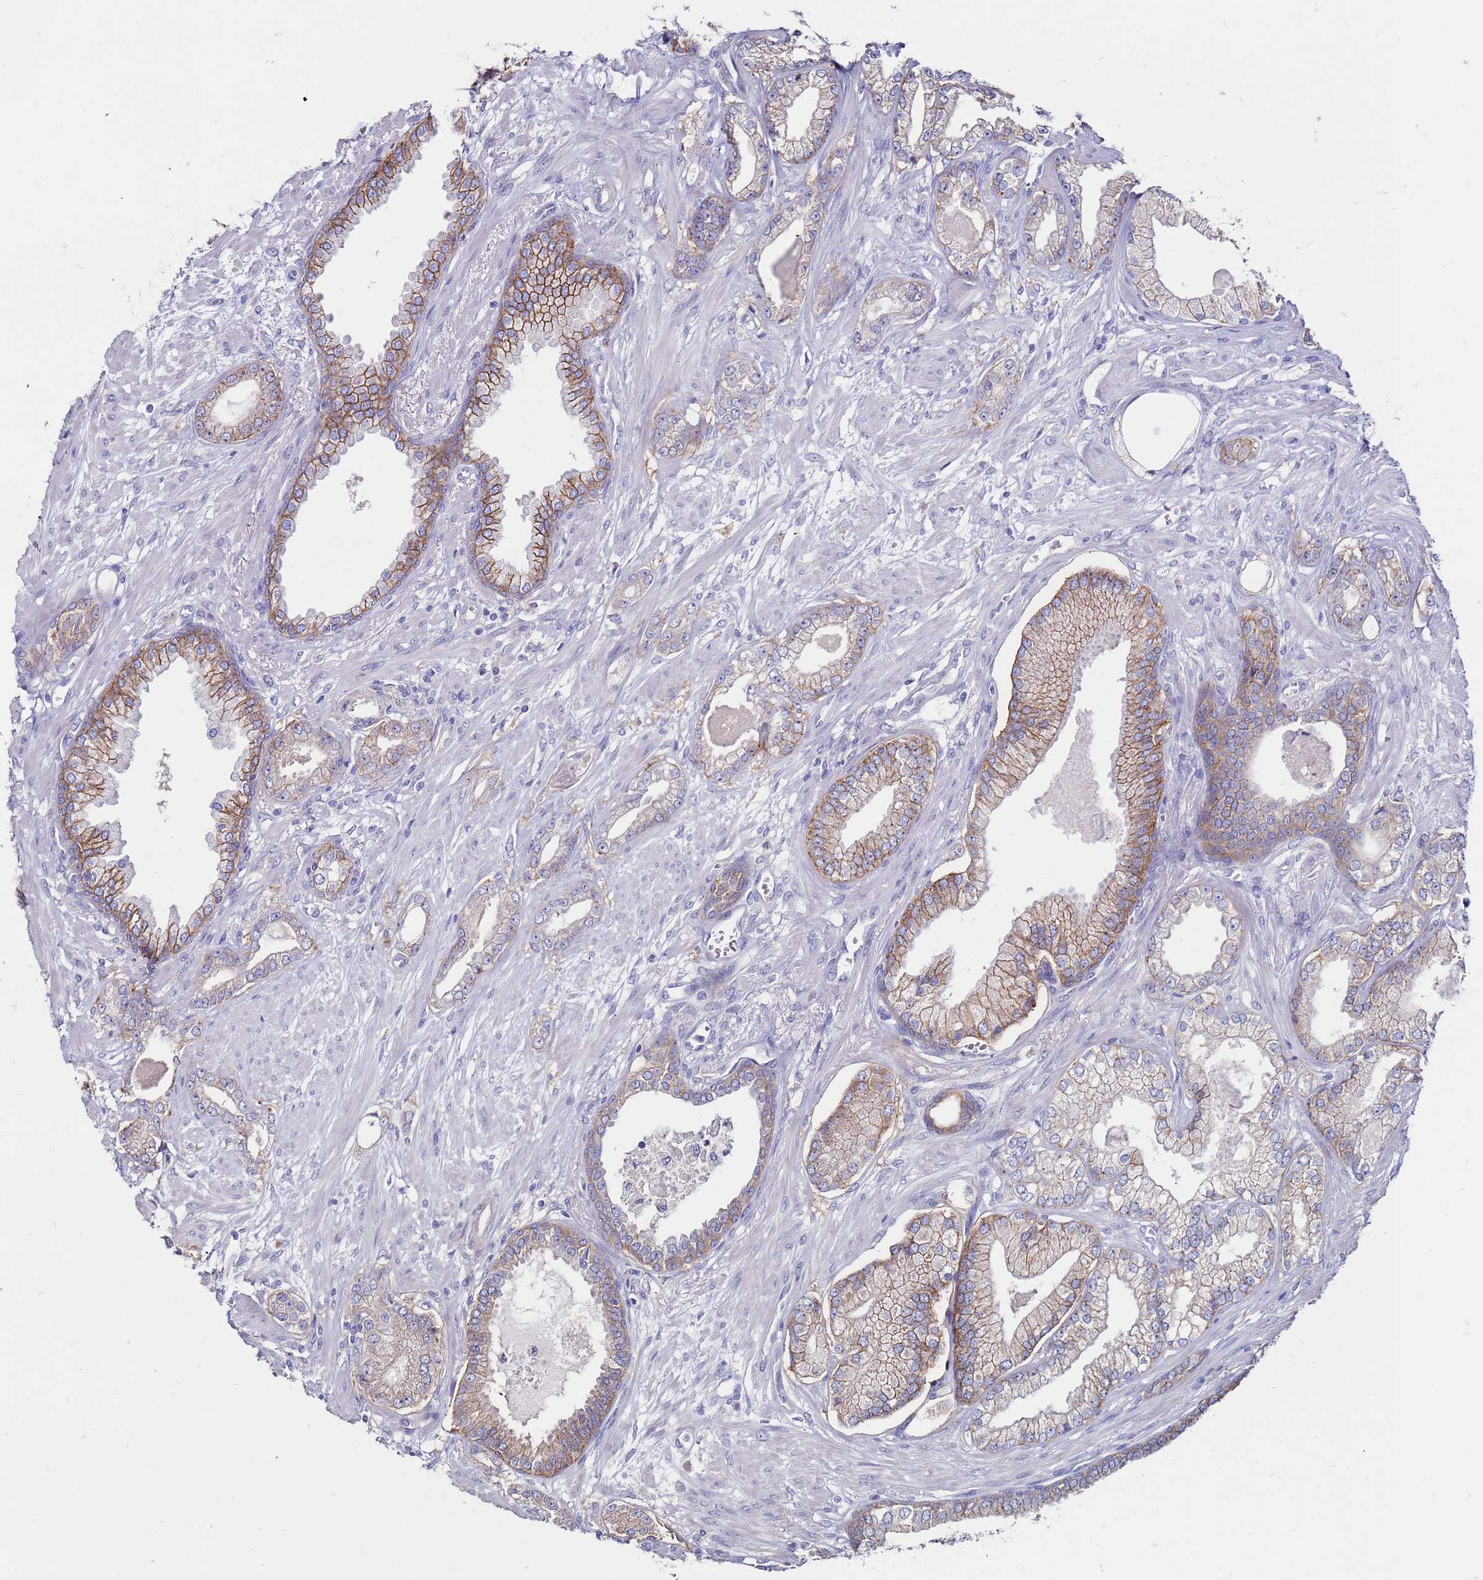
{"staining": {"intensity": "weak", "quantity": "25%-75%", "location": "cytoplasmic/membranous"}, "tissue": "prostate cancer", "cell_type": "Tumor cells", "image_type": "cancer", "snomed": [{"axis": "morphology", "description": "Adenocarcinoma, Low grade"}, {"axis": "topography", "description": "Prostate"}], "caption": "Immunohistochemistry (IHC) (DAB (3,3'-diaminobenzidine)) staining of human low-grade adenocarcinoma (prostate) shows weak cytoplasmic/membranous protein positivity in approximately 25%-75% of tumor cells. Nuclei are stained in blue.", "gene": "KRTCAP3", "patient": {"sex": "male", "age": 64}}